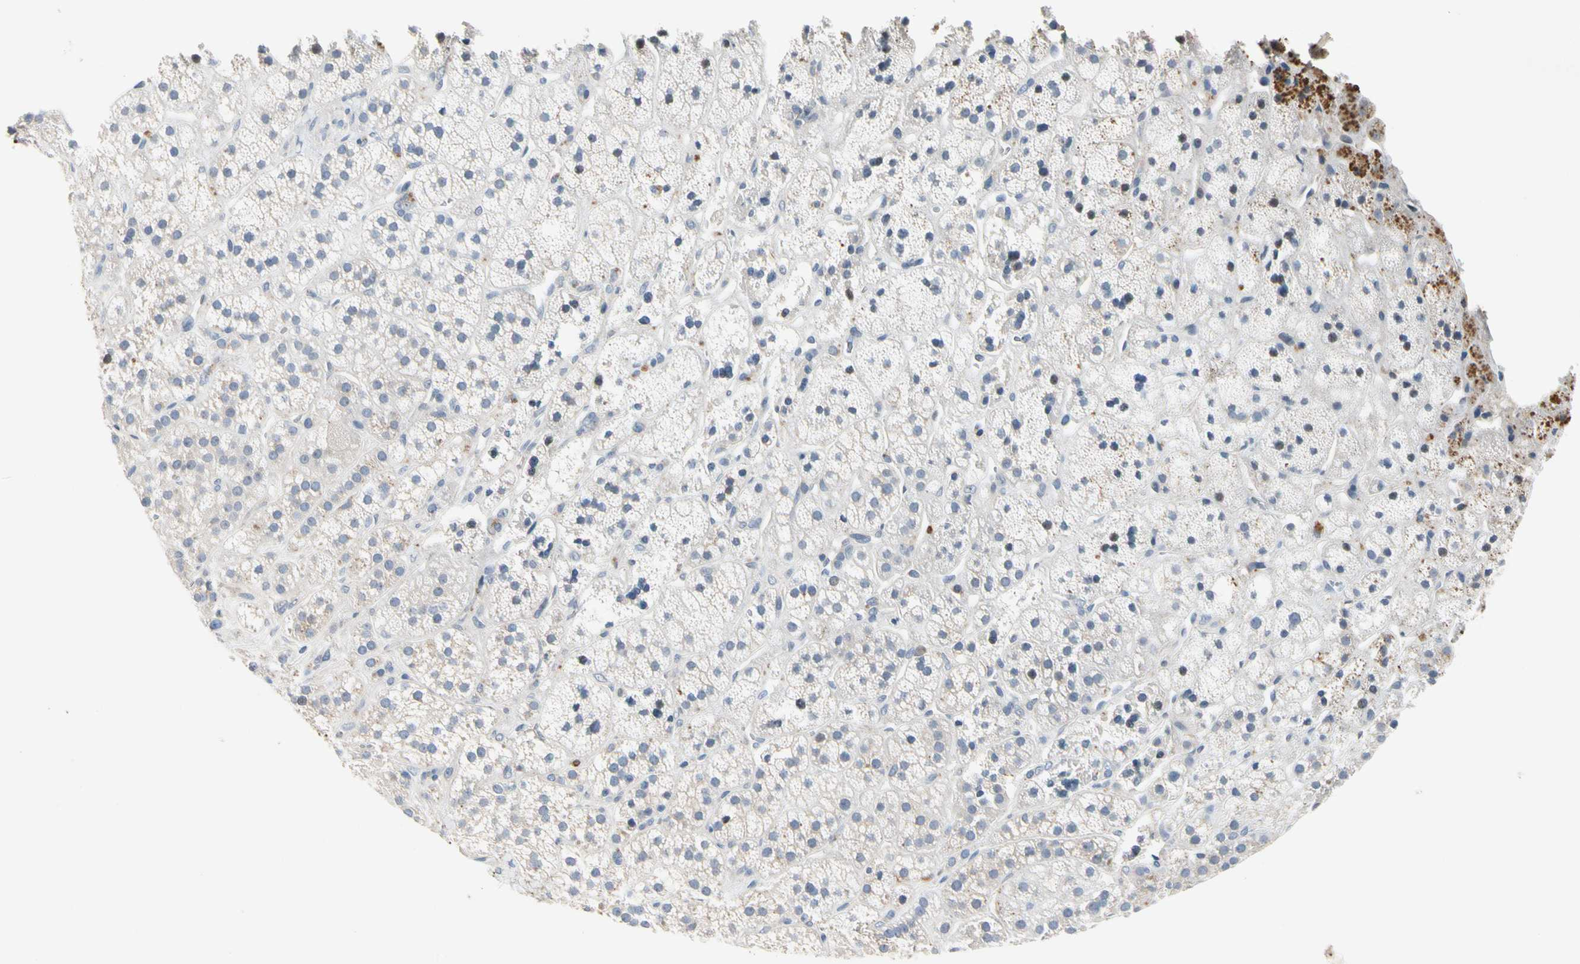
{"staining": {"intensity": "negative", "quantity": "none", "location": "none"}, "tissue": "adrenal gland", "cell_type": "Glandular cells", "image_type": "normal", "snomed": [{"axis": "morphology", "description": "Normal tissue, NOS"}, {"axis": "topography", "description": "Adrenal gland"}], "caption": "The photomicrograph displays no staining of glandular cells in normal adrenal gland.", "gene": "GAS6", "patient": {"sex": "male", "age": 56}}